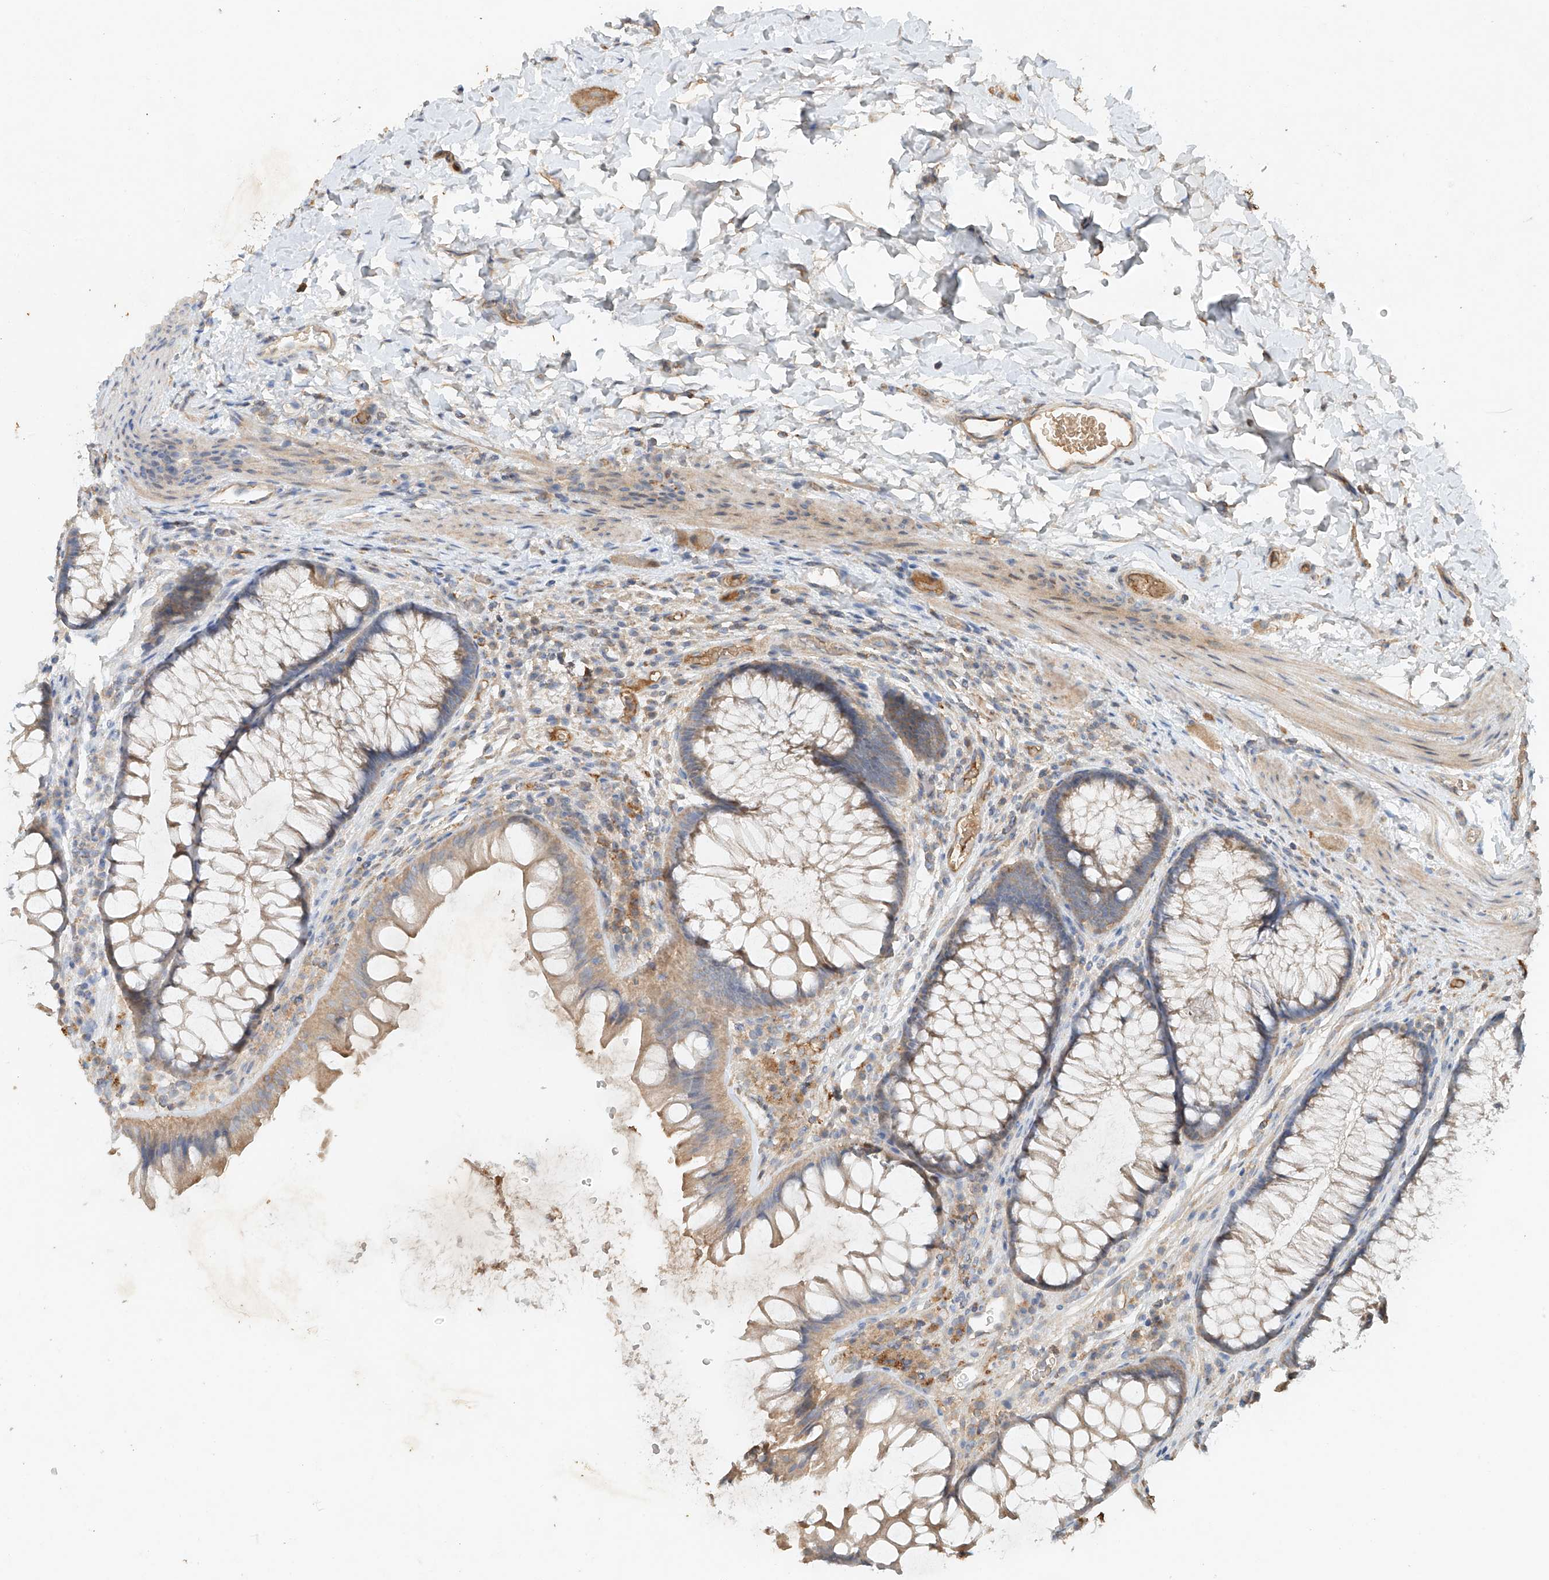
{"staining": {"intensity": "moderate", "quantity": ">75%", "location": "cytoplasmic/membranous"}, "tissue": "colon", "cell_type": "Endothelial cells", "image_type": "normal", "snomed": [{"axis": "morphology", "description": "Normal tissue, NOS"}, {"axis": "topography", "description": "Colon"}], "caption": "Protein staining of unremarkable colon demonstrates moderate cytoplasmic/membranous expression in approximately >75% of endothelial cells. The protein is shown in brown color, while the nuclei are stained blue.", "gene": "GNB1L", "patient": {"sex": "female", "age": 62}}